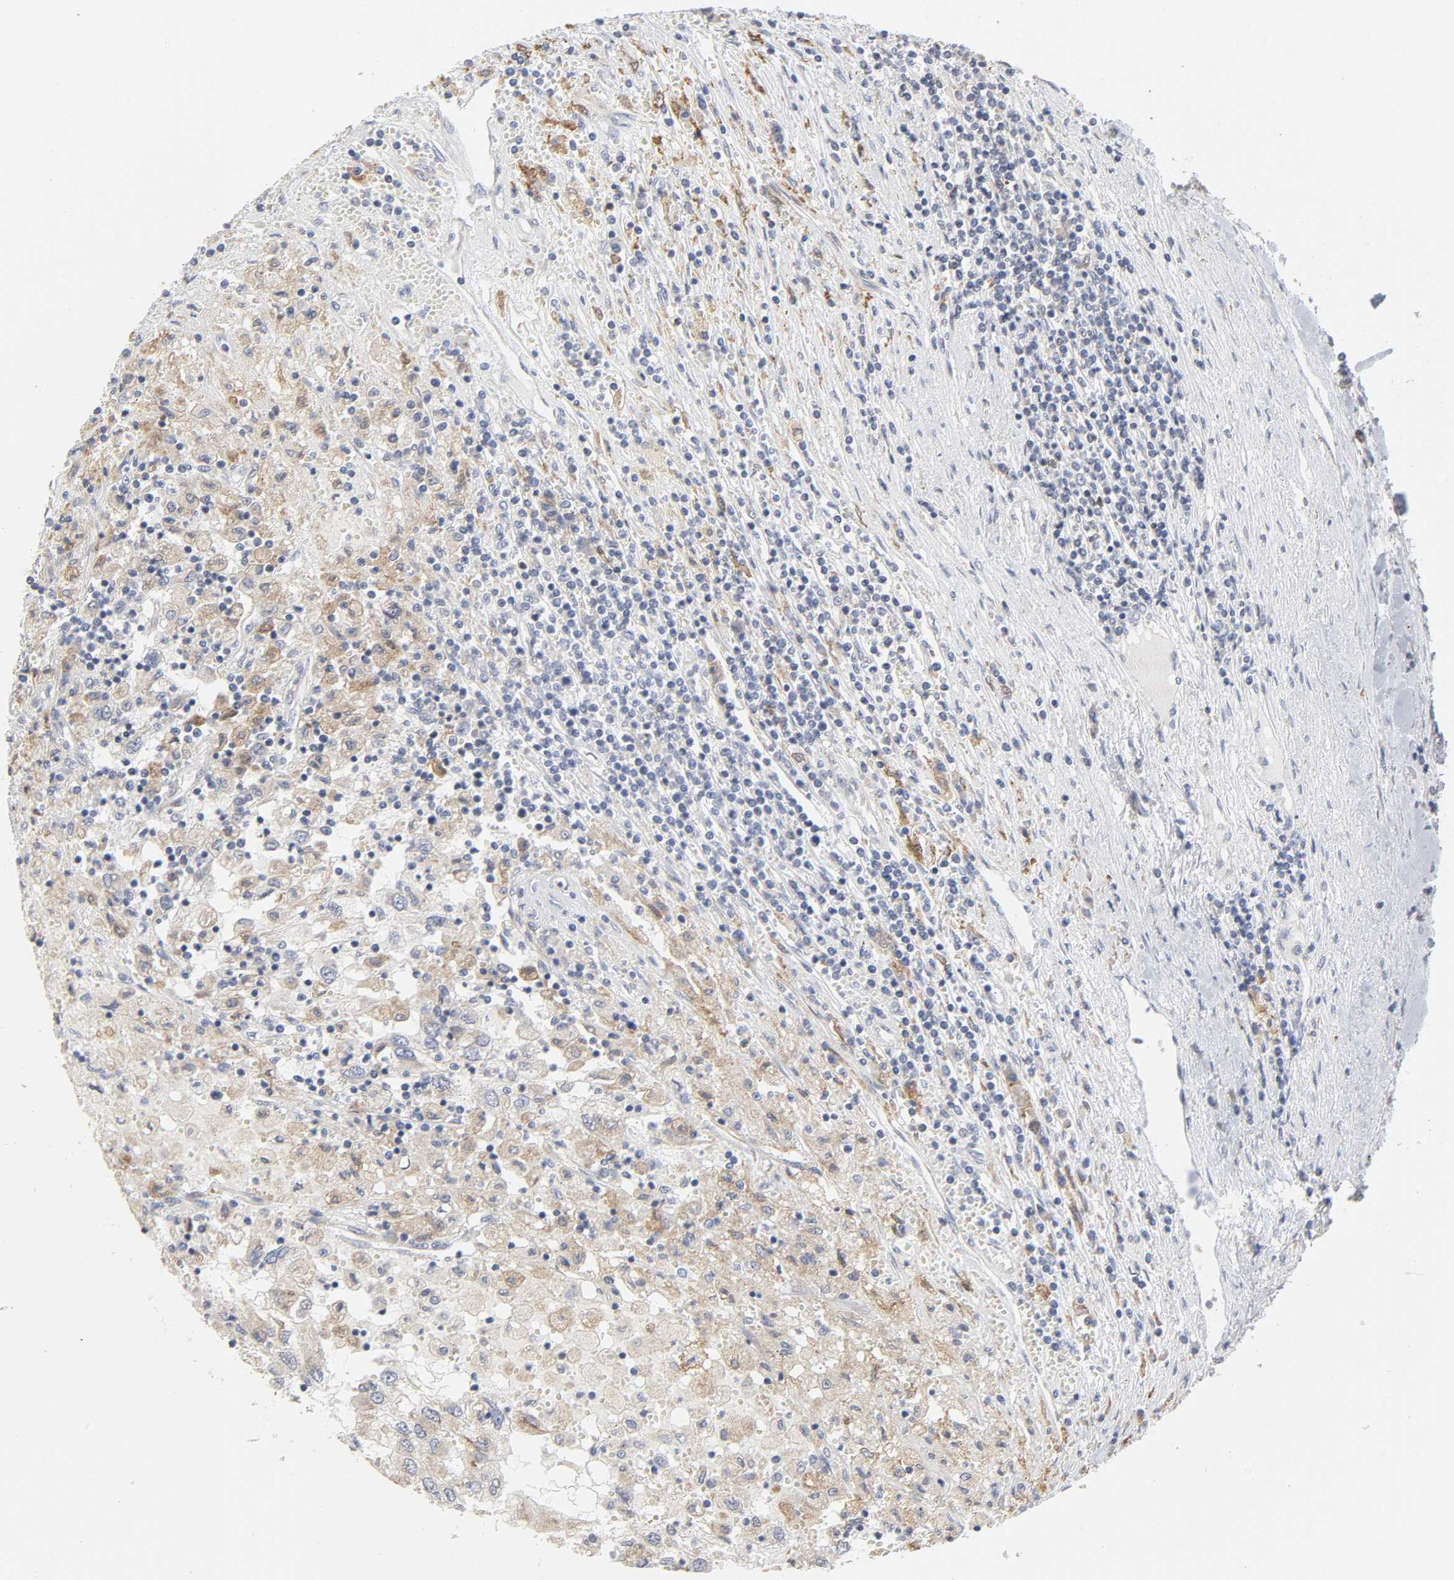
{"staining": {"intensity": "moderate", "quantity": ">75%", "location": "cytoplasmic/membranous"}, "tissue": "renal cancer", "cell_type": "Tumor cells", "image_type": "cancer", "snomed": [{"axis": "morphology", "description": "Normal tissue, NOS"}, {"axis": "morphology", "description": "Adenocarcinoma, NOS"}, {"axis": "topography", "description": "Kidney"}], "caption": "An image of human renal cancer (adenocarcinoma) stained for a protein exhibits moderate cytoplasmic/membranous brown staining in tumor cells.", "gene": "POR", "patient": {"sex": "male", "age": 71}}